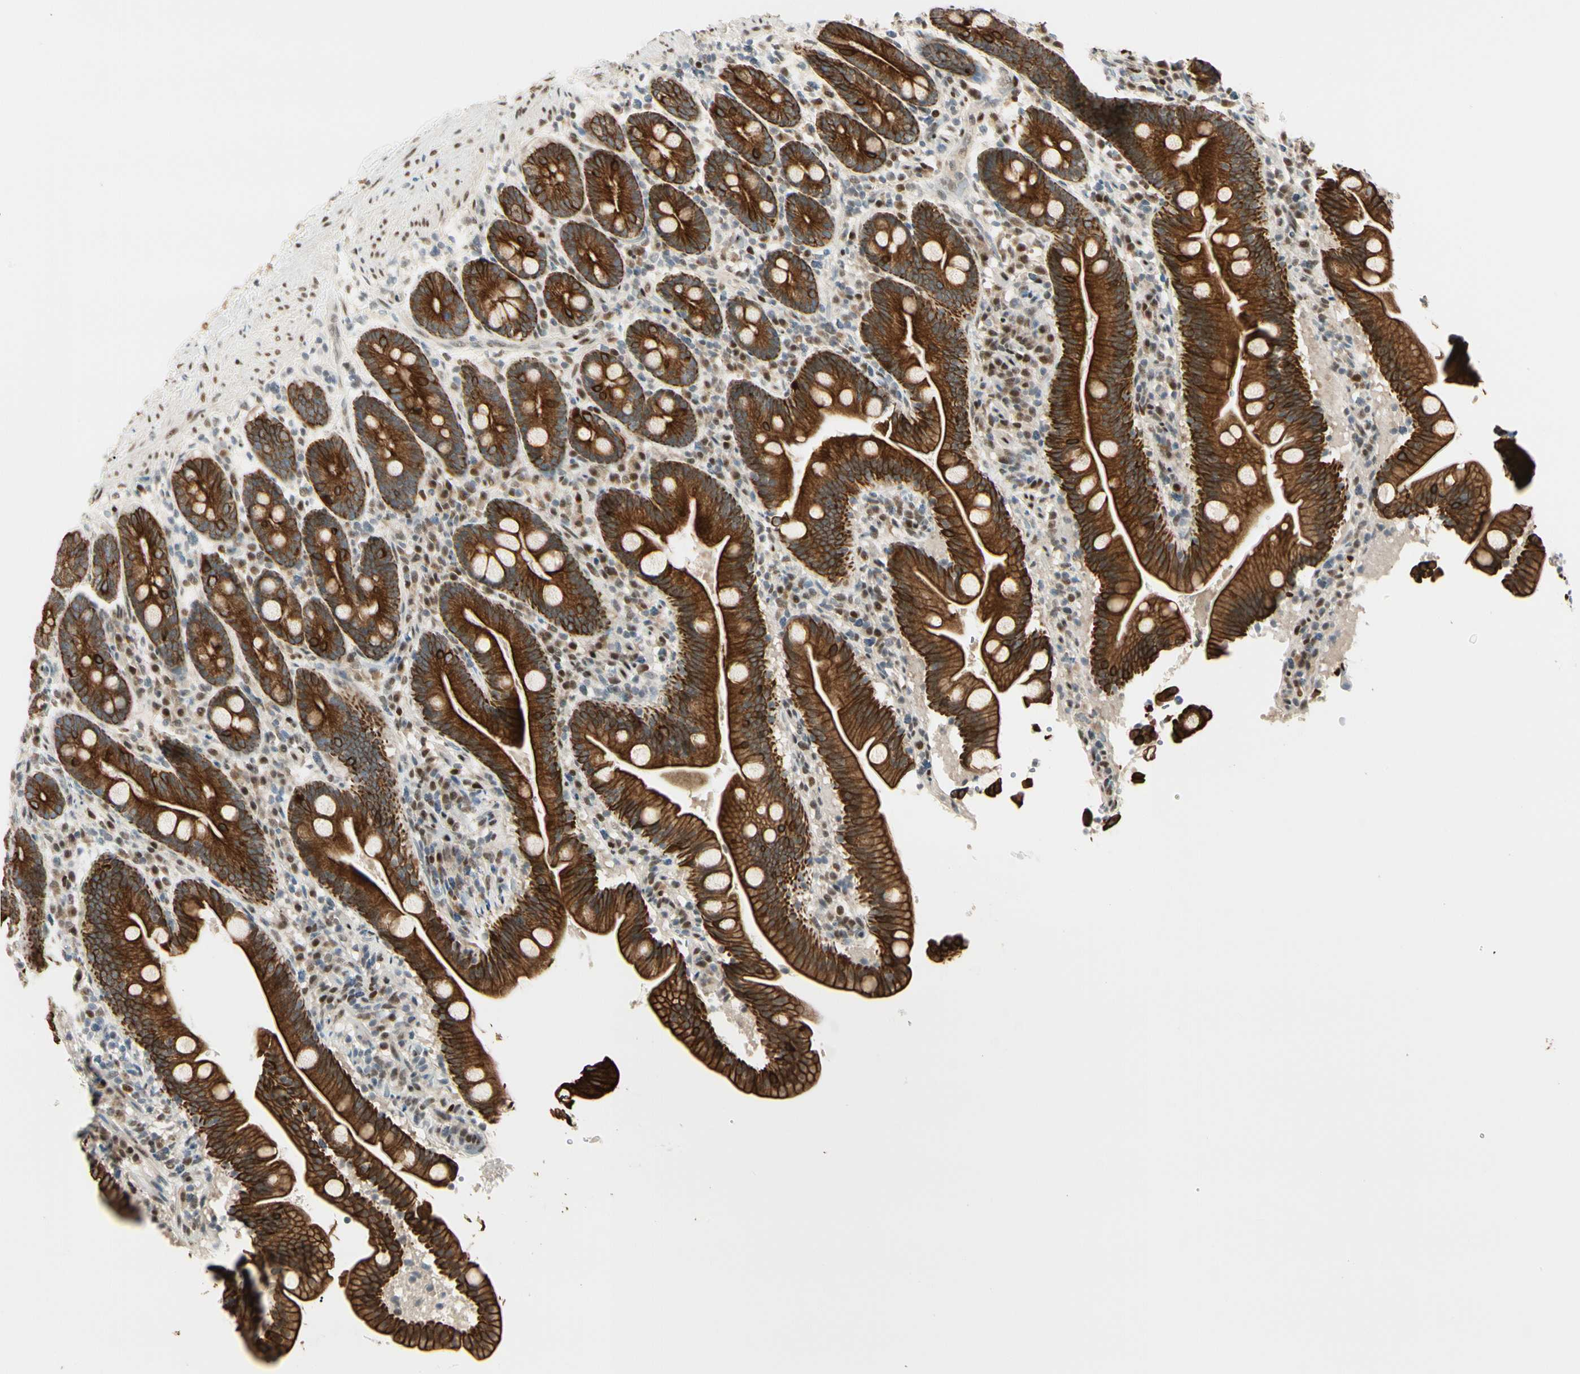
{"staining": {"intensity": "strong", "quantity": ">75%", "location": "cytoplasmic/membranous"}, "tissue": "duodenum", "cell_type": "Glandular cells", "image_type": "normal", "snomed": [{"axis": "morphology", "description": "Normal tissue, NOS"}, {"axis": "topography", "description": "Duodenum"}], "caption": "Duodenum was stained to show a protein in brown. There is high levels of strong cytoplasmic/membranous positivity in approximately >75% of glandular cells. Immunohistochemistry stains the protein of interest in brown and the nuclei are stained blue.", "gene": "ATXN1", "patient": {"sex": "male", "age": 54}}